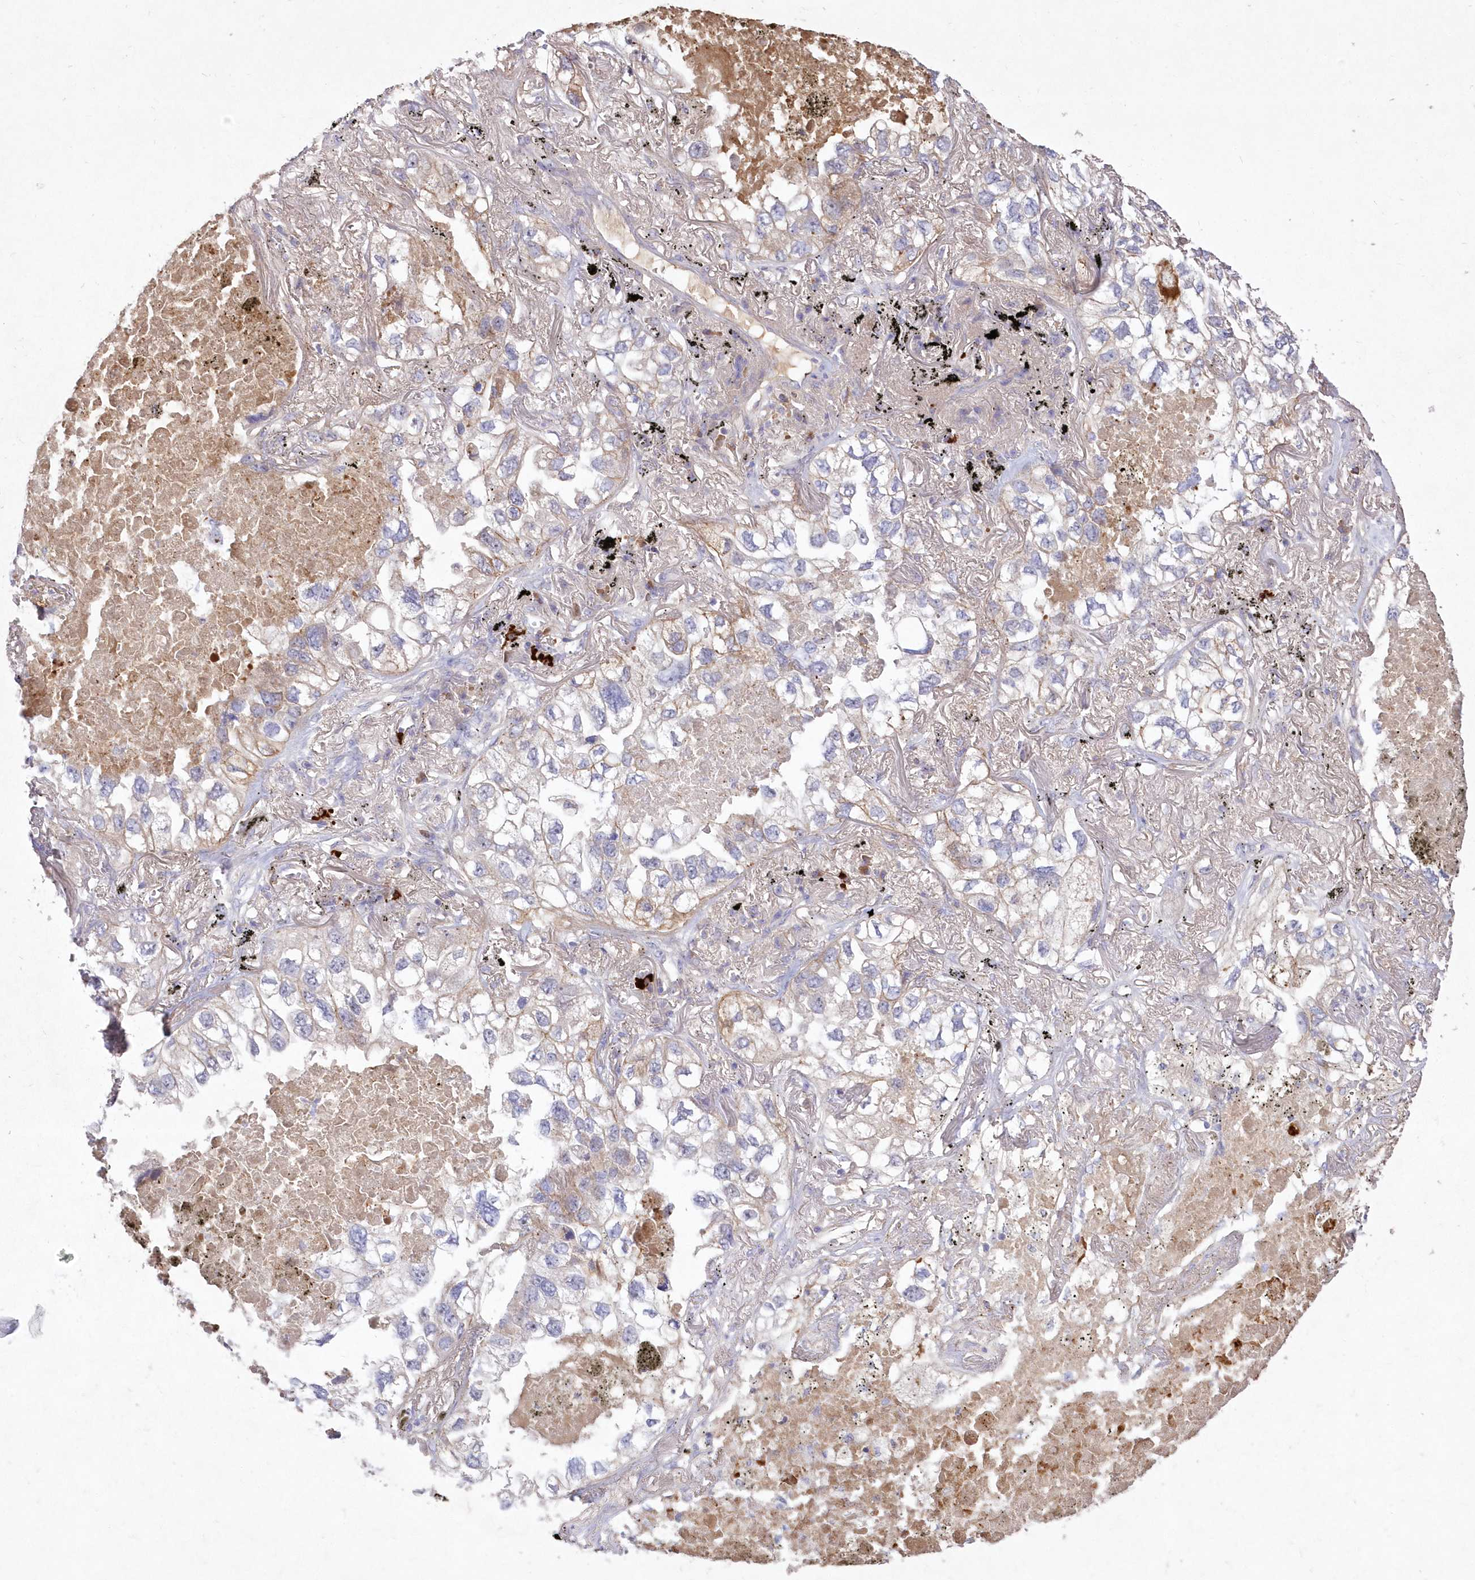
{"staining": {"intensity": "weak", "quantity": "25%-75%", "location": "cytoplasmic/membranous"}, "tissue": "lung cancer", "cell_type": "Tumor cells", "image_type": "cancer", "snomed": [{"axis": "morphology", "description": "Adenocarcinoma, NOS"}, {"axis": "topography", "description": "Lung"}], "caption": "Adenocarcinoma (lung) stained for a protein displays weak cytoplasmic/membranous positivity in tumor cells.", "gene": "WBP1L", "patient": {"sex": "male", "age": 65}}